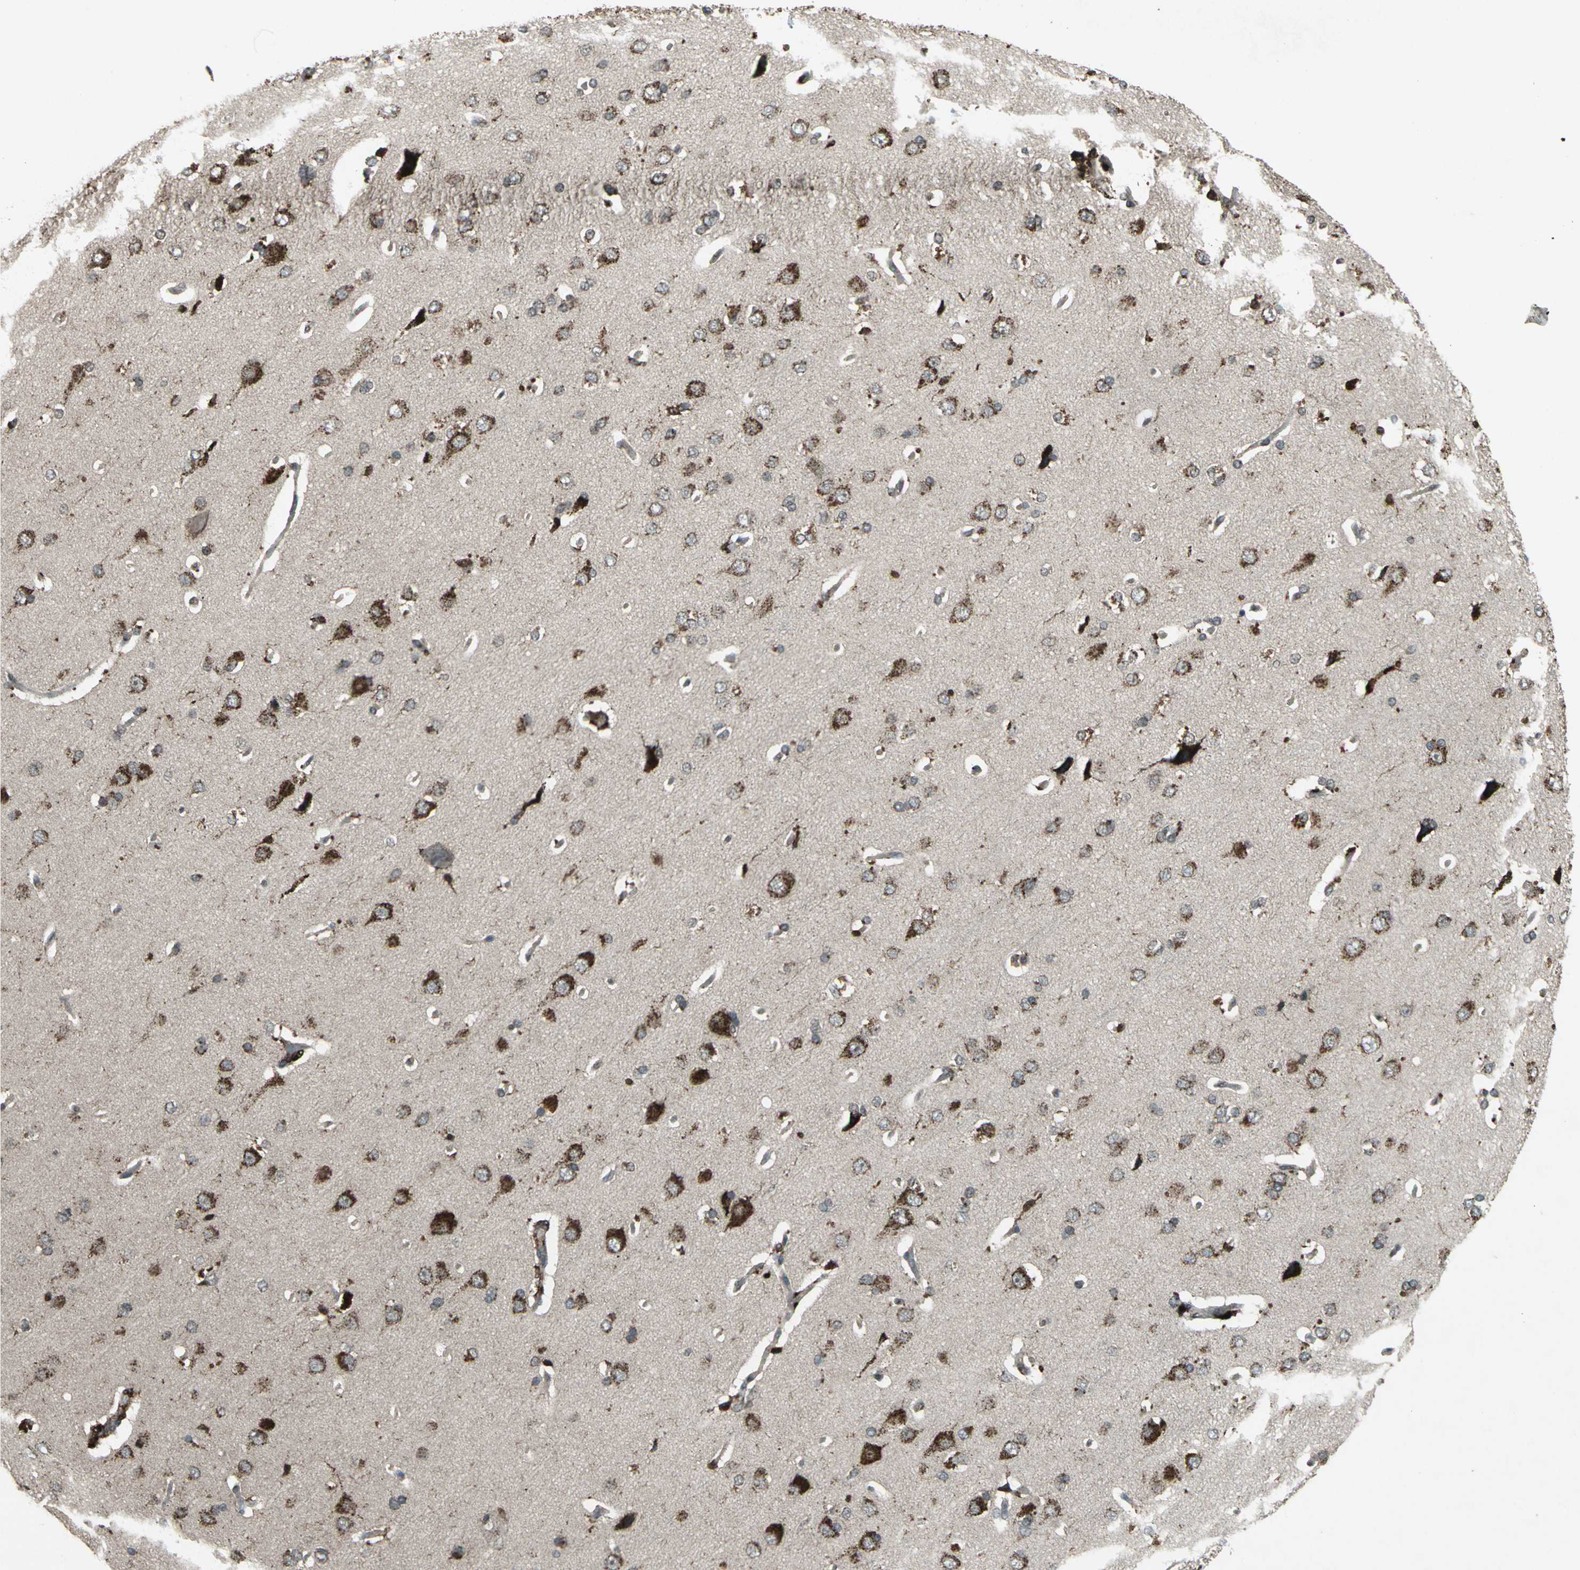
{"staining": {"intensity": "weak", "quantity": "25%-75%", "location": "cytoplasmic/membranous"}, "tissue": "cerebral cortex", "cell_type": "Endothelial cells", "image_type": "normal", "snomed": [{"axis": "morphology", "description": "Normal tissue, NOS"}, {"axis": "topography", "description": "Cerebral cortex"}], "caption": "This is an image of immunohistochemistry (IHC) staining of benign cerebral cortex, which shows weak expression in the cytoplasmic/membranous of endothelial cells.", "gene": "PYCARD", "patient": {"sex": "male", "age": 62}}